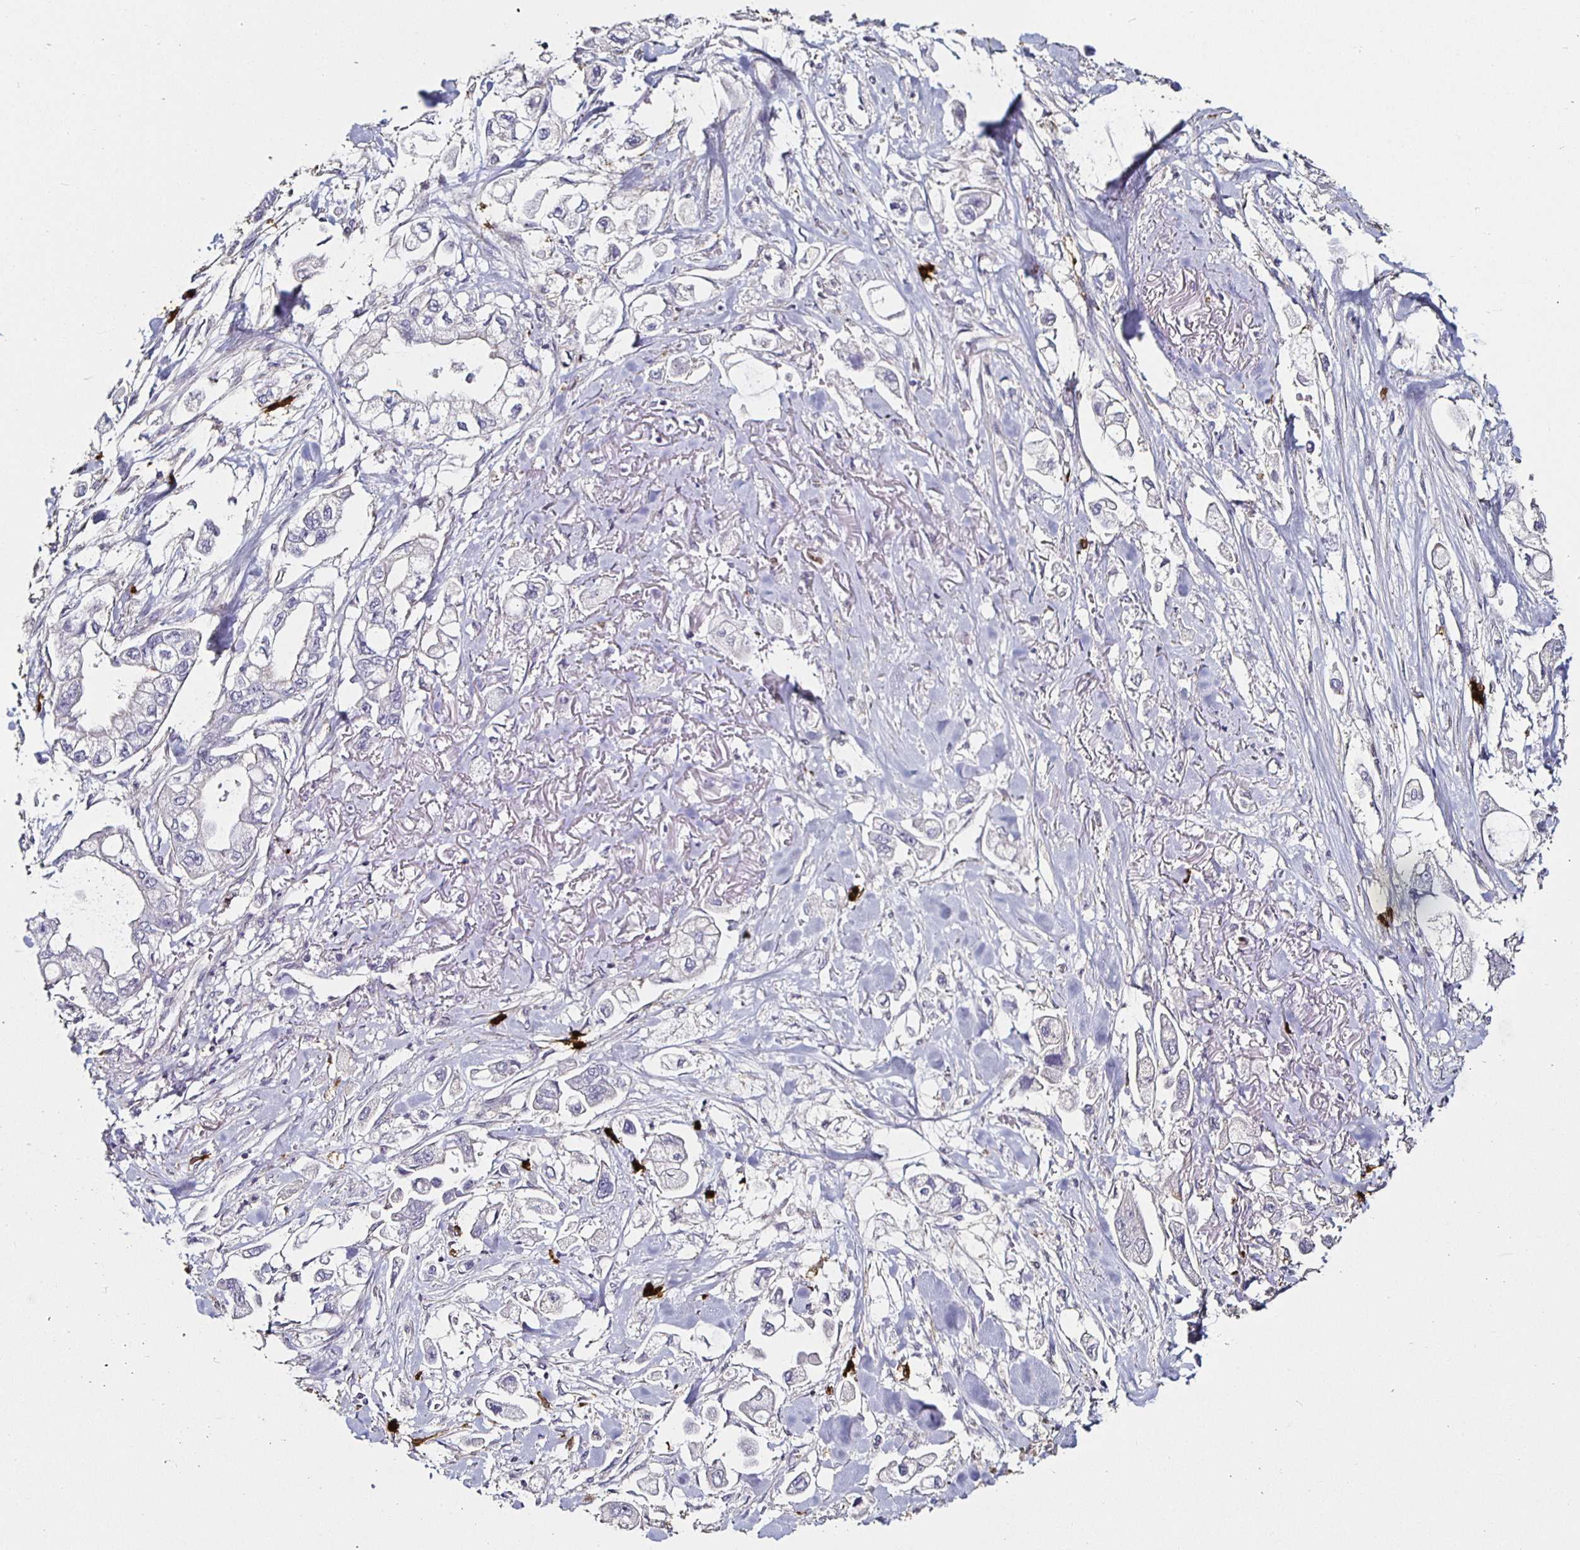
{"staining": {"intensity": "negative", "quantity": "none", "location": "none"}, "tissue": "stomach cancer", "cell_type": "Tumor cells", "image_type": "cancer", "snomed": [{"axis": "morphology", "description": "Adenocarcinoma, NOS"}, {"axis": "topography", "description": "Stomach"}], "caption": "A histopathology image of human stomach cancer (adenocarcinoma) is negative for staining in tumor cells.", "gene": "TLR4", "patient": {"sex": "male", "age": 62}}